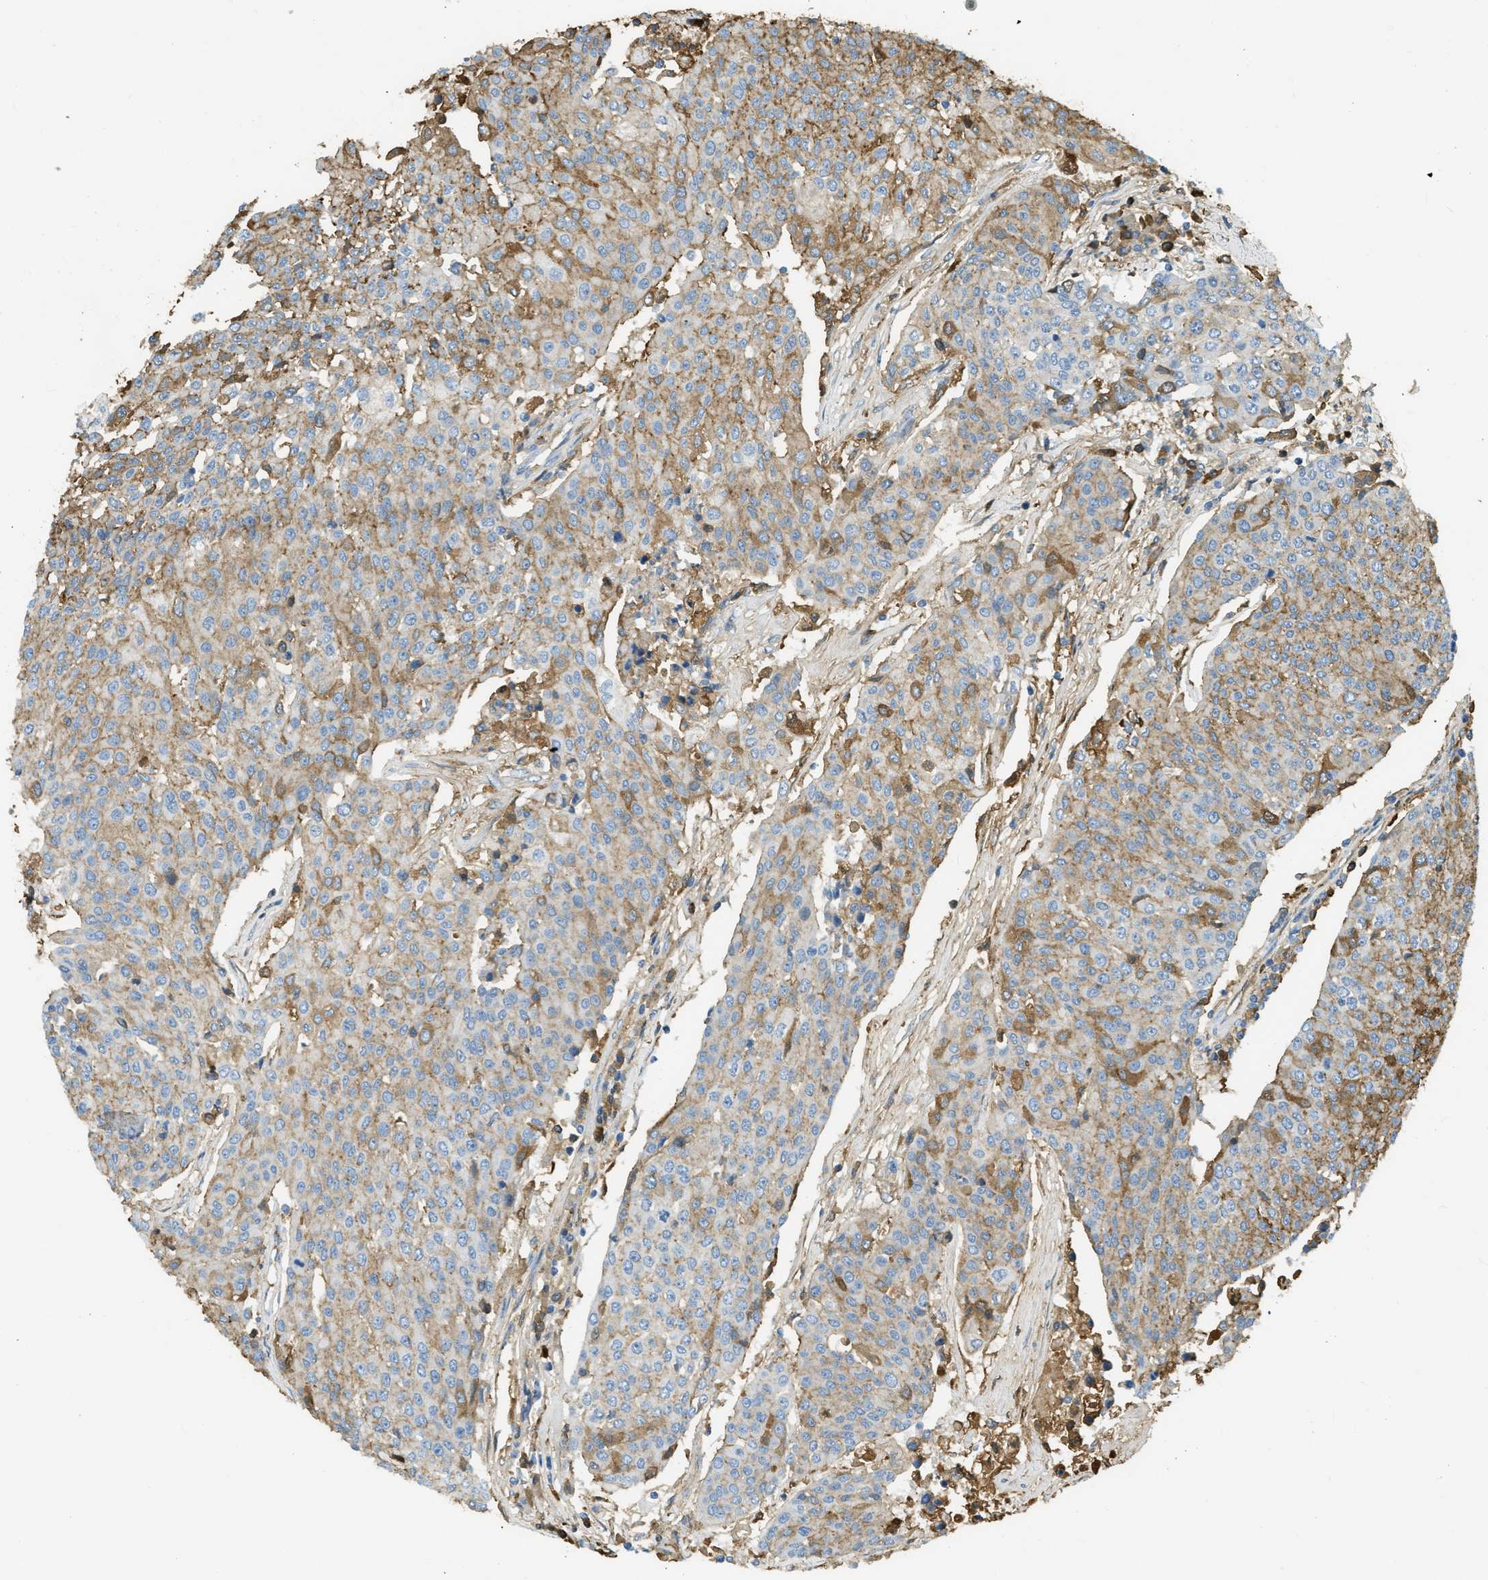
{"staining": {"intensity": "moderate", "quantity": ">75%", "location": "cytoplasmic/membranous"}, "tissue": "urothelial cancer", "cell_type": "Tumor cells", "image_type": "cancer", "snomed": [{"axis": "morphology", "description": "Urothelial carcinoma, High grade"}, {"axis": "topography", "description": "Urinary bladder"}], "caption": "Brown immunohistochemical staining in urothelial carcinoma (high-grade) demonstrates moderate cytoplasmic/membranous positivity in approximately >75% of tumor cells. Ihc stains the protein of interest in brown and the nuclei are stained blue.", "gene": "PRTN3", "patient": {"sex": "female", "age": 85}}